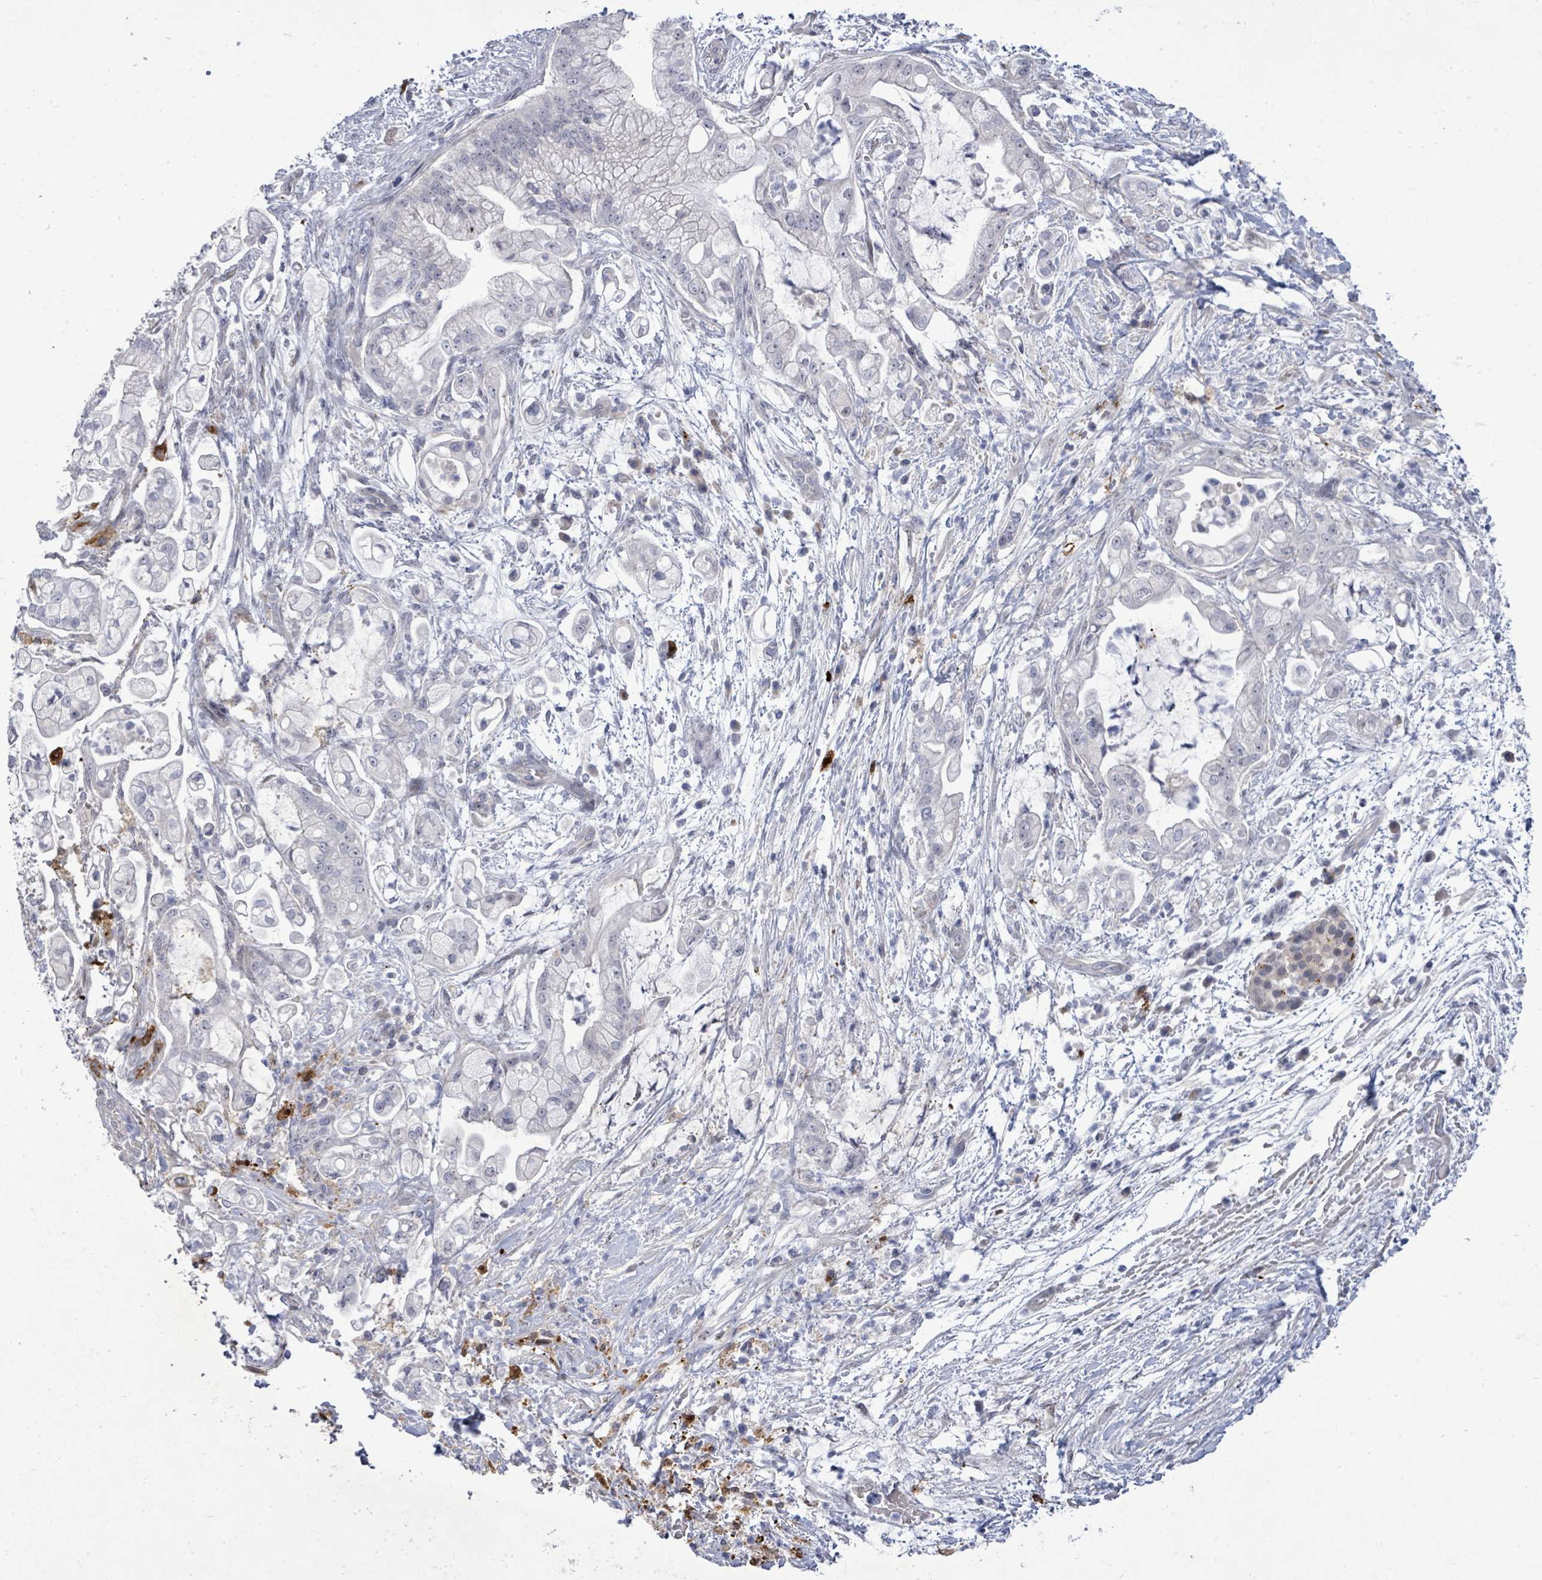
{"staining": {"intensity": "negative", "quantity": "none", "location": "none"}, "tissue": "pancreatic cancer", "cell_type": "Tumor cells", "image_type": "cancer", "snomed": [{"axis": "morphology", "description": "Adenocarcinoma, NOS"}, {"axis": "topography", "description": "Pancreas"}], "caption": "Pancreatic adenocarcinoma was stained to show a protein in brown. There is no significant positivity in tumor cells. (DAB (3,3'-diaminobenzidine) immunohistochemistry with hematoxylin counter stain).", "gene": "CT45A5", "patient": {"sex": "female", "age": 69}}